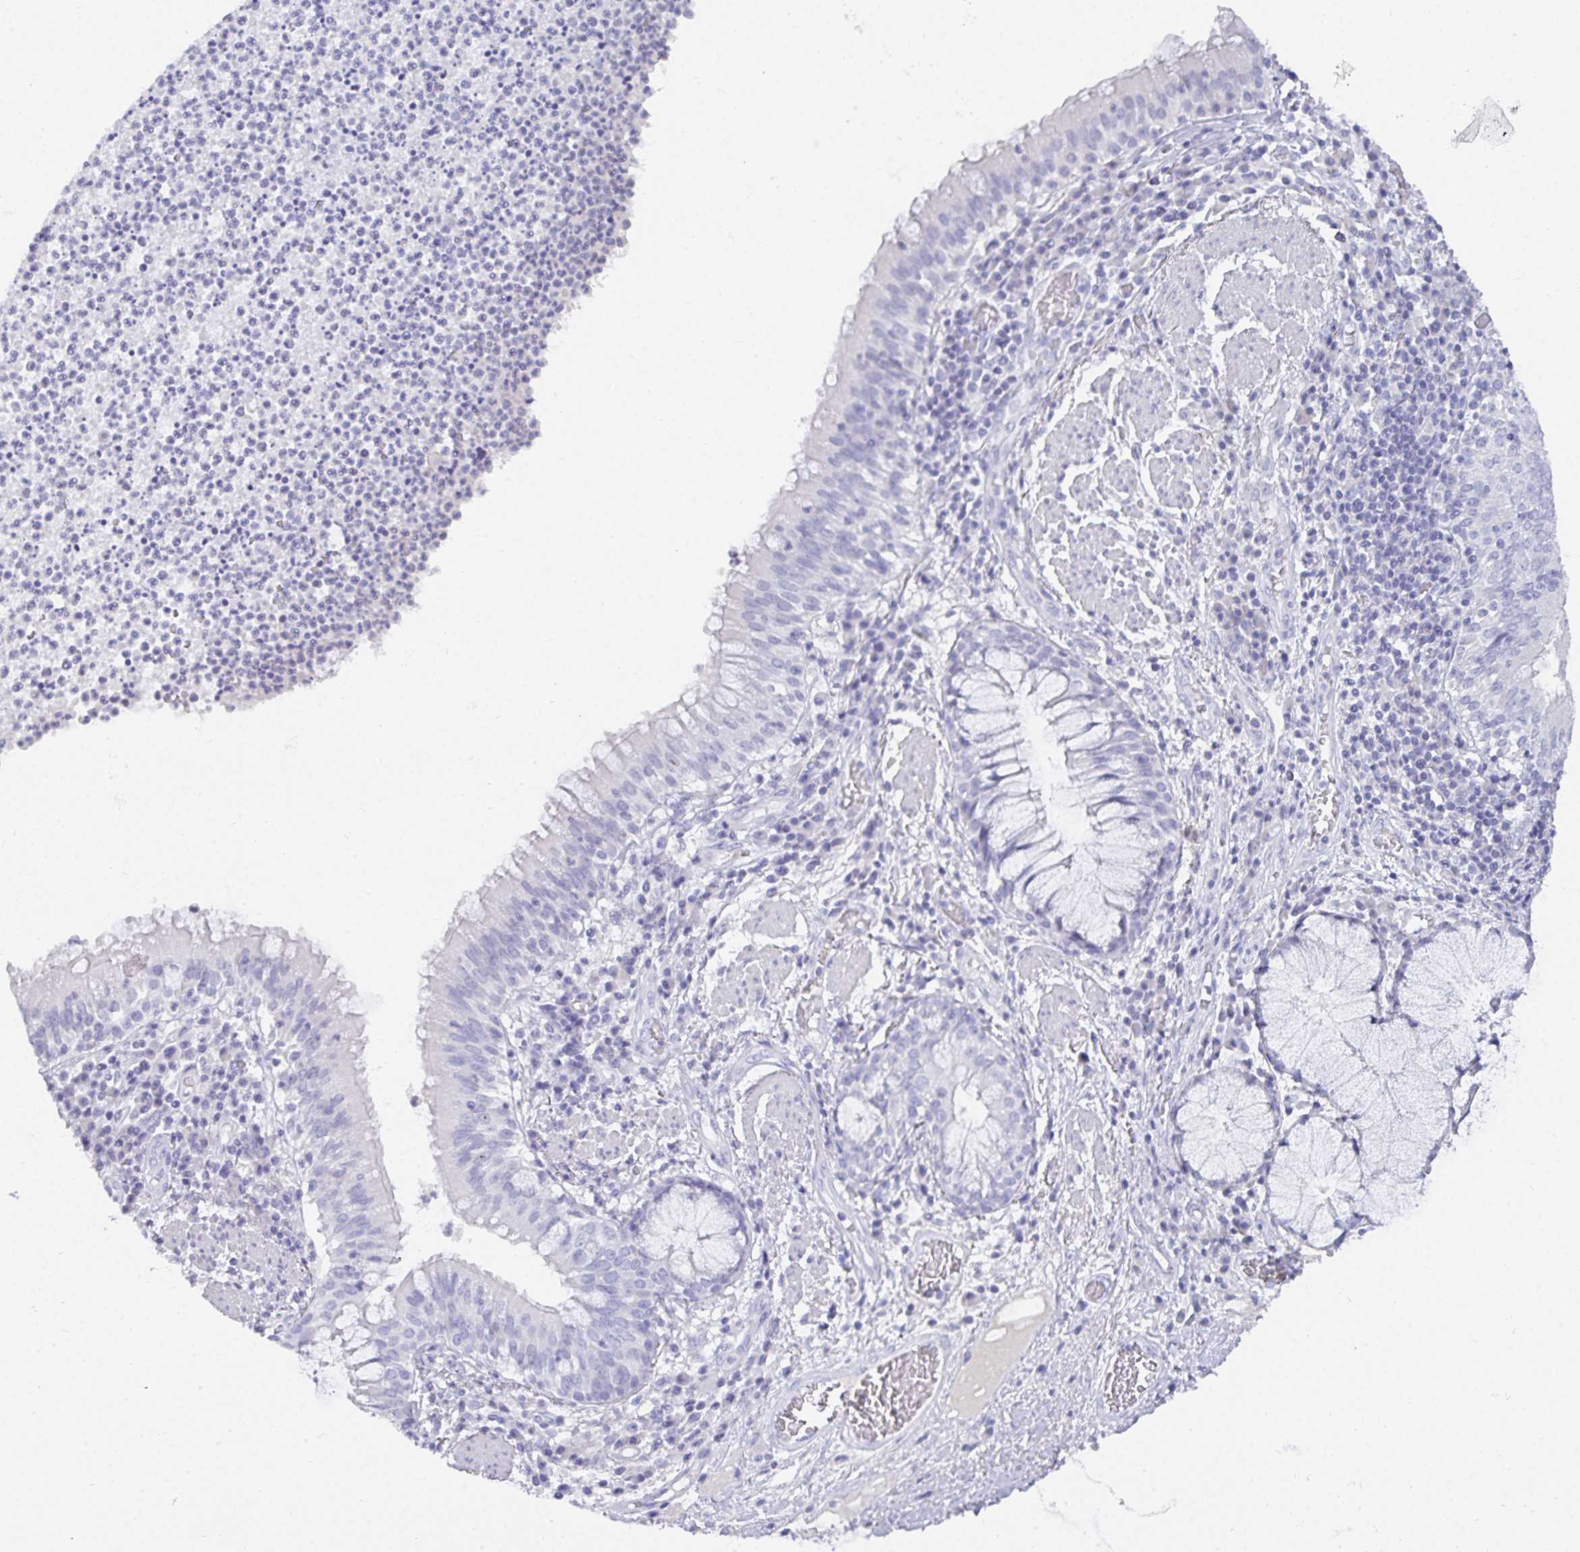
{"staining": {"intensity": "negative", "quantity": "none", "location": "none"}, "tissue": "bronchus", "cell_type": "Respiratory epithelial cells", "image_type": "normal", "snomed": [{"axis": "morphology", "description": "Normal tissue, NOS"}, {"axis": "topography", "description": "Lymph node"}, {"axis": "topography", "description": "Bronchus"}], "caption": "This is an immunohistochemistry micrograph of unremarkable bronchus. There is no positivity in respiratory epithelial cells.", "gene": "TMEM241", "patient": {"sex": "male", "age": 56}}